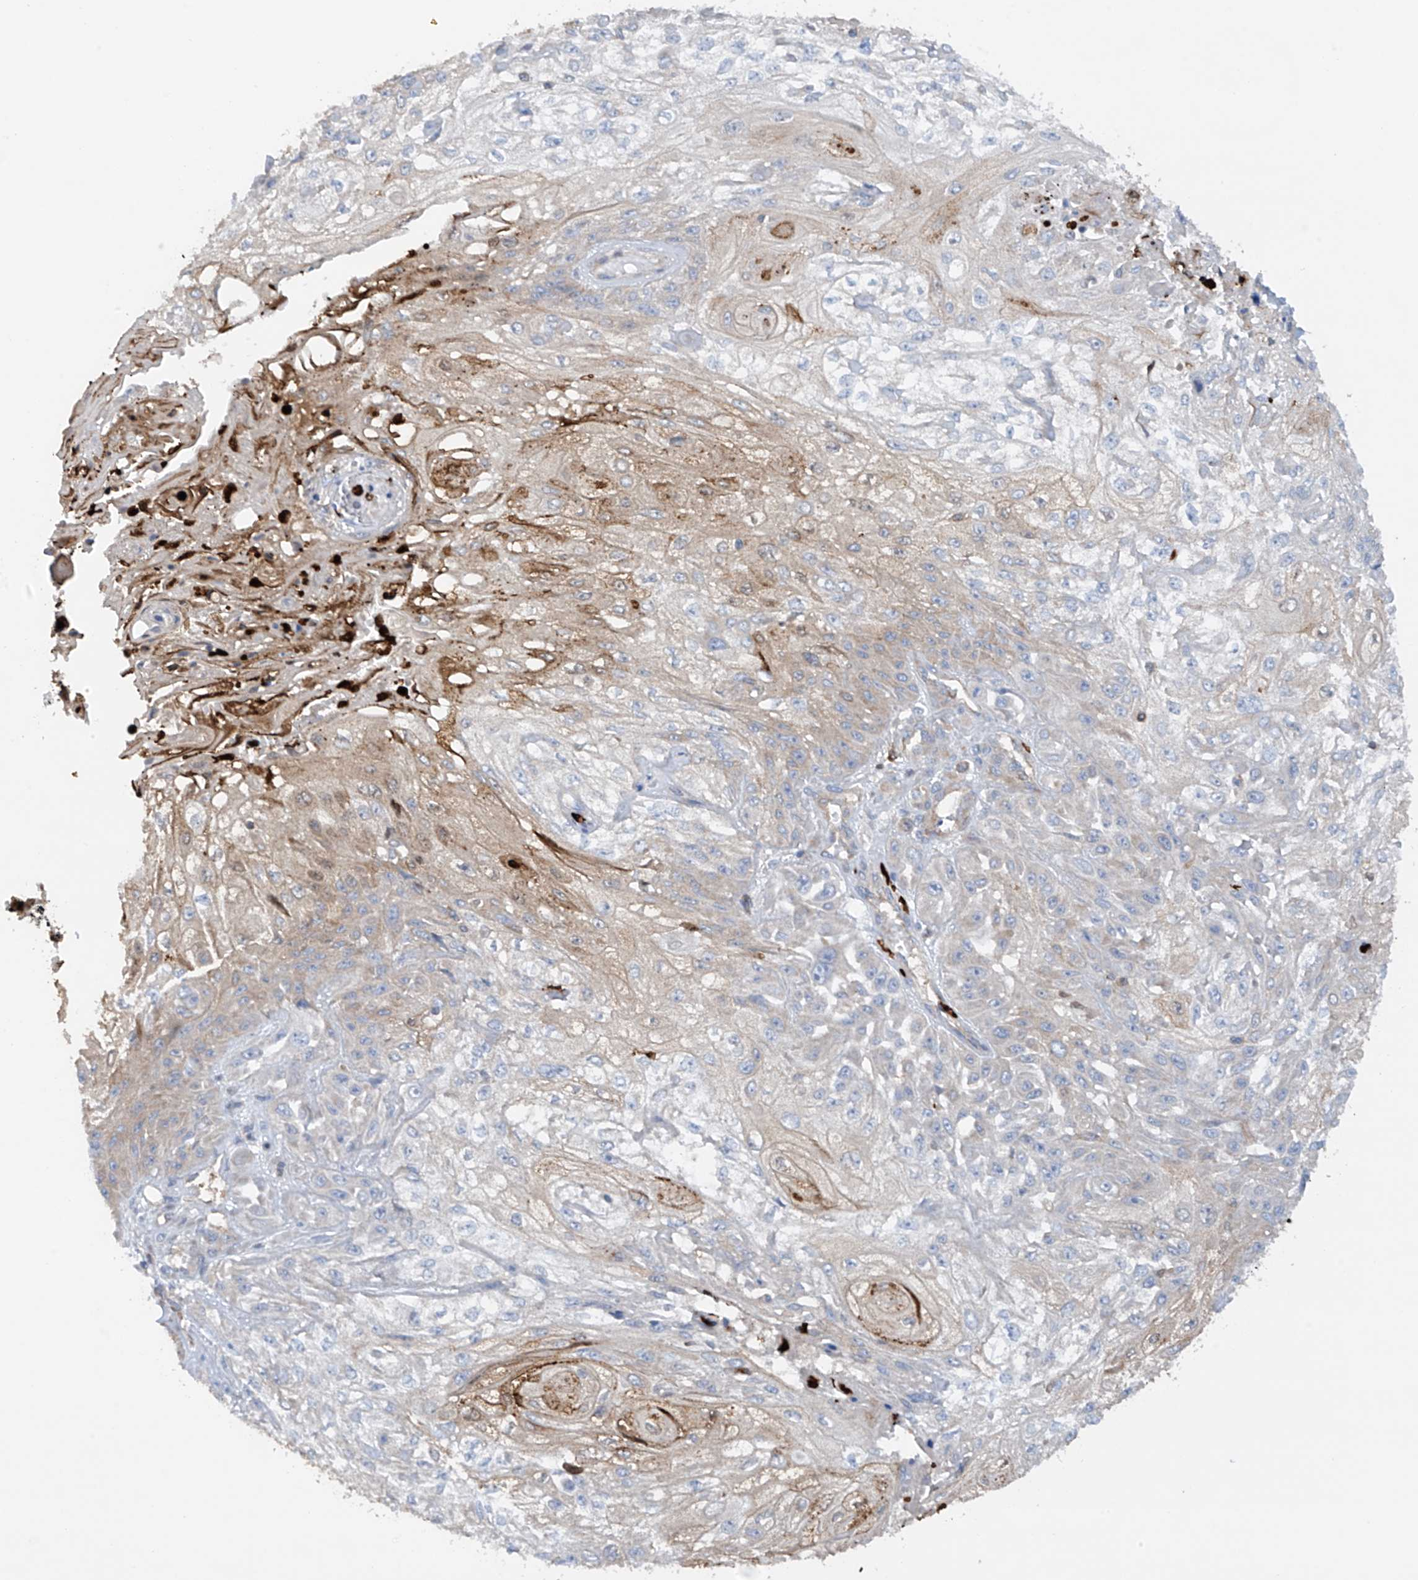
{"staining": {"intensity": "negative", "quantity": "none", "location": "none"}, "tissue": "skin cancer", "cell_type": "Tumor cells", "image_type": "cancer", "snomed": [{"axis": "morphology", "description": "Squamous cell carcinoma, NOS"}, {"axis": "morphology", "description": "Squamous cell carcinoma, metastatic, NOS"}, {"axis": "topography", "description": "Skin"}, {"axis": "topography", "description": "Lymph node"}], "caption": "An image of skin metastatic squamous cell carcinoma stained for a protein demonstrates no brown staining in tumor cells.", "gene": "PHACTR2", "patient": {"sex": "male", "age": 75}}